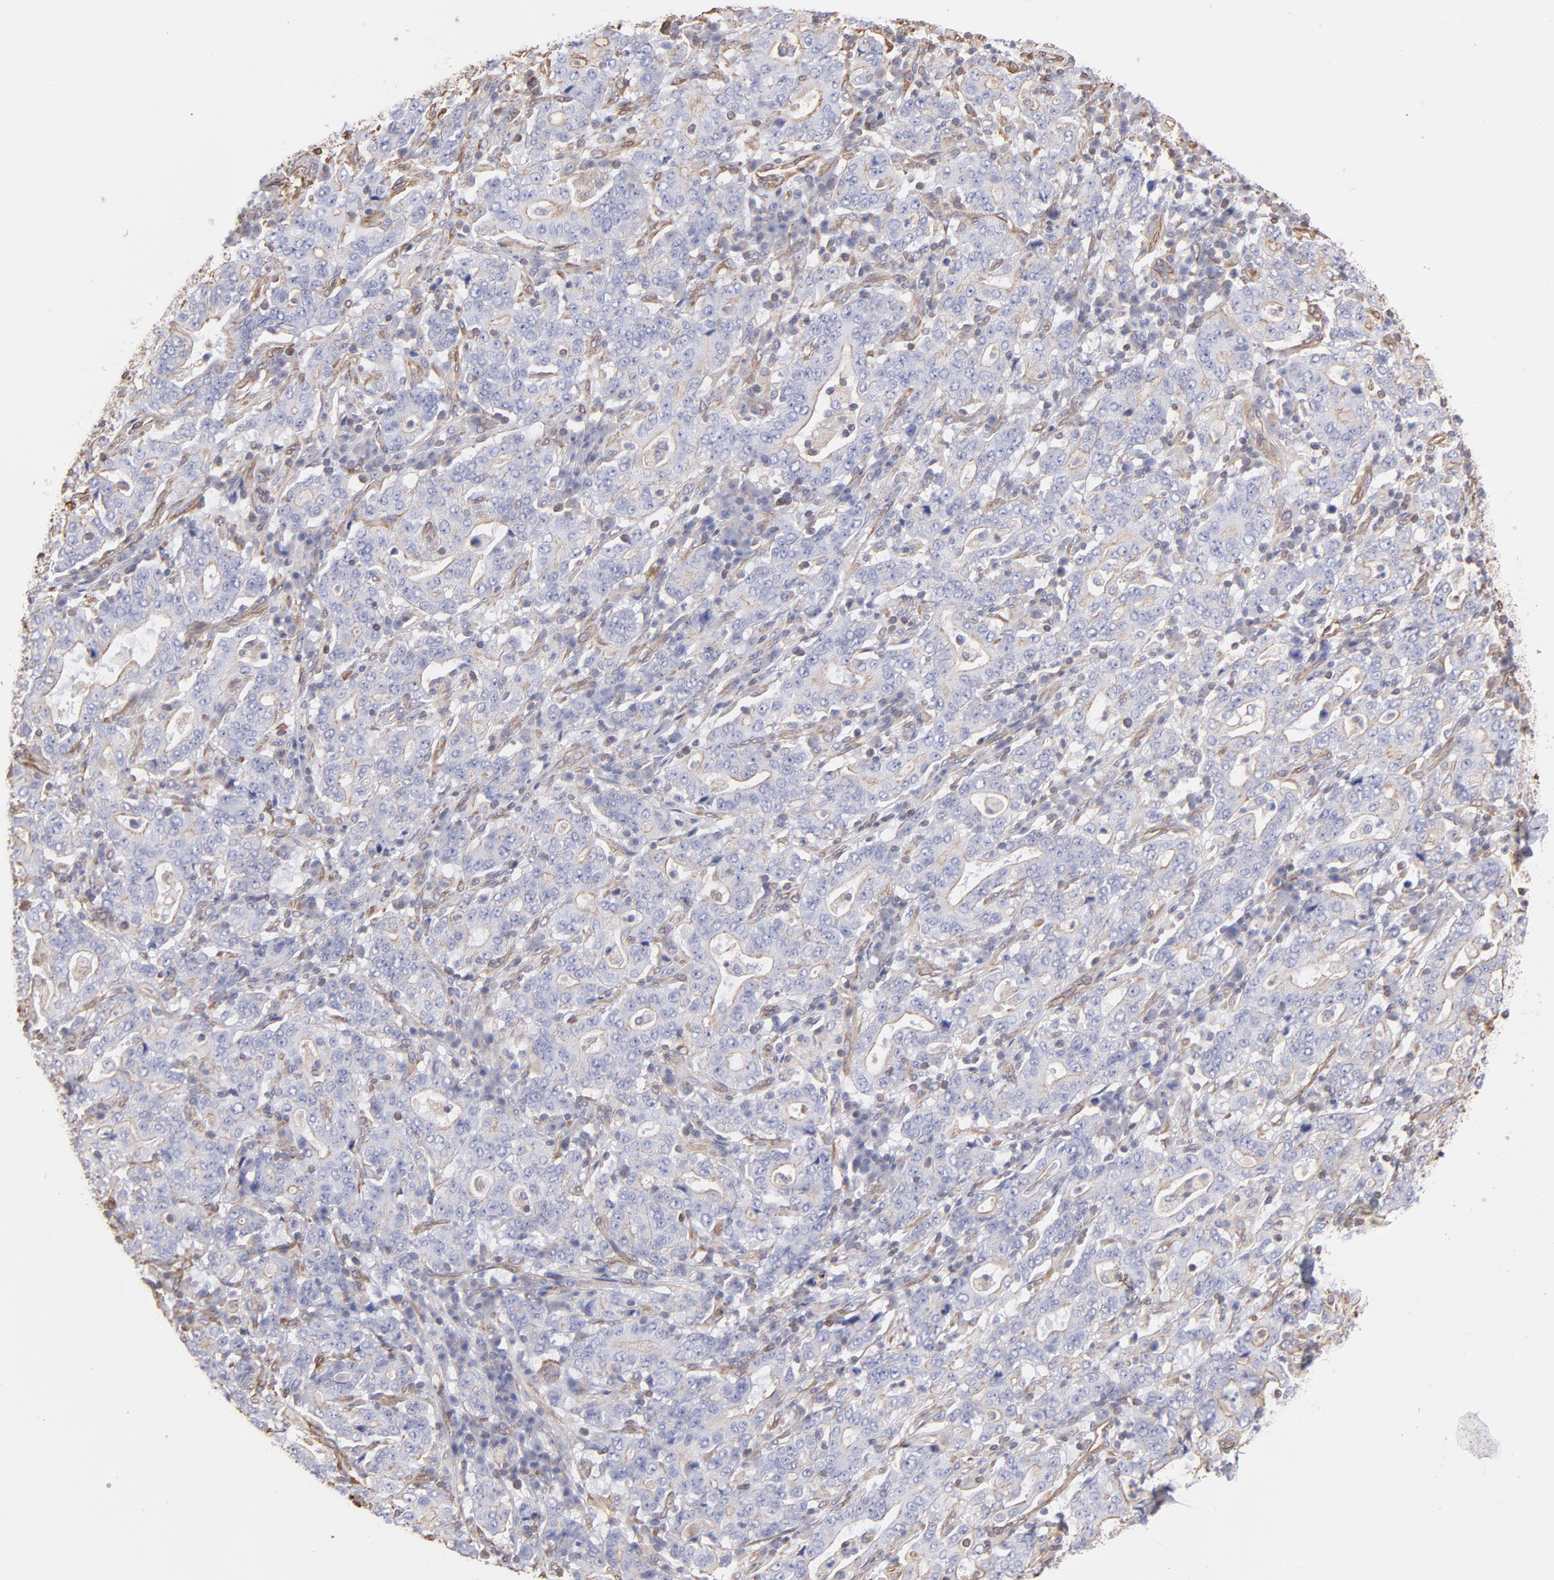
{"staining": {"intensity": "weak", "quantity": "25%-75%", "location": "cytoplasmic/membranous"}, "tissue": "stomach cancer", "cell_type": "Tumor cells", "image_type": "cancer", "snomed": [{"axis": "morphology", "description": "Normal tissue, NOS"}, {"axis": "morphology", "description": "Adenocarcinoma, NOS"}, {"axis": "topography", "description": "Stomach, upper"}, {"axis": "topography", "description": "Stomach"}], "caption": "Stomach cancer (adenocarcinoma) tissue exhibits weak cytoplasmic/membranous expression in approximately 25%-75% of tumor cells, visualized by immunohistochemistry.", "gene": "PLEC", "patient": {"sex": "male", "age": 59}}